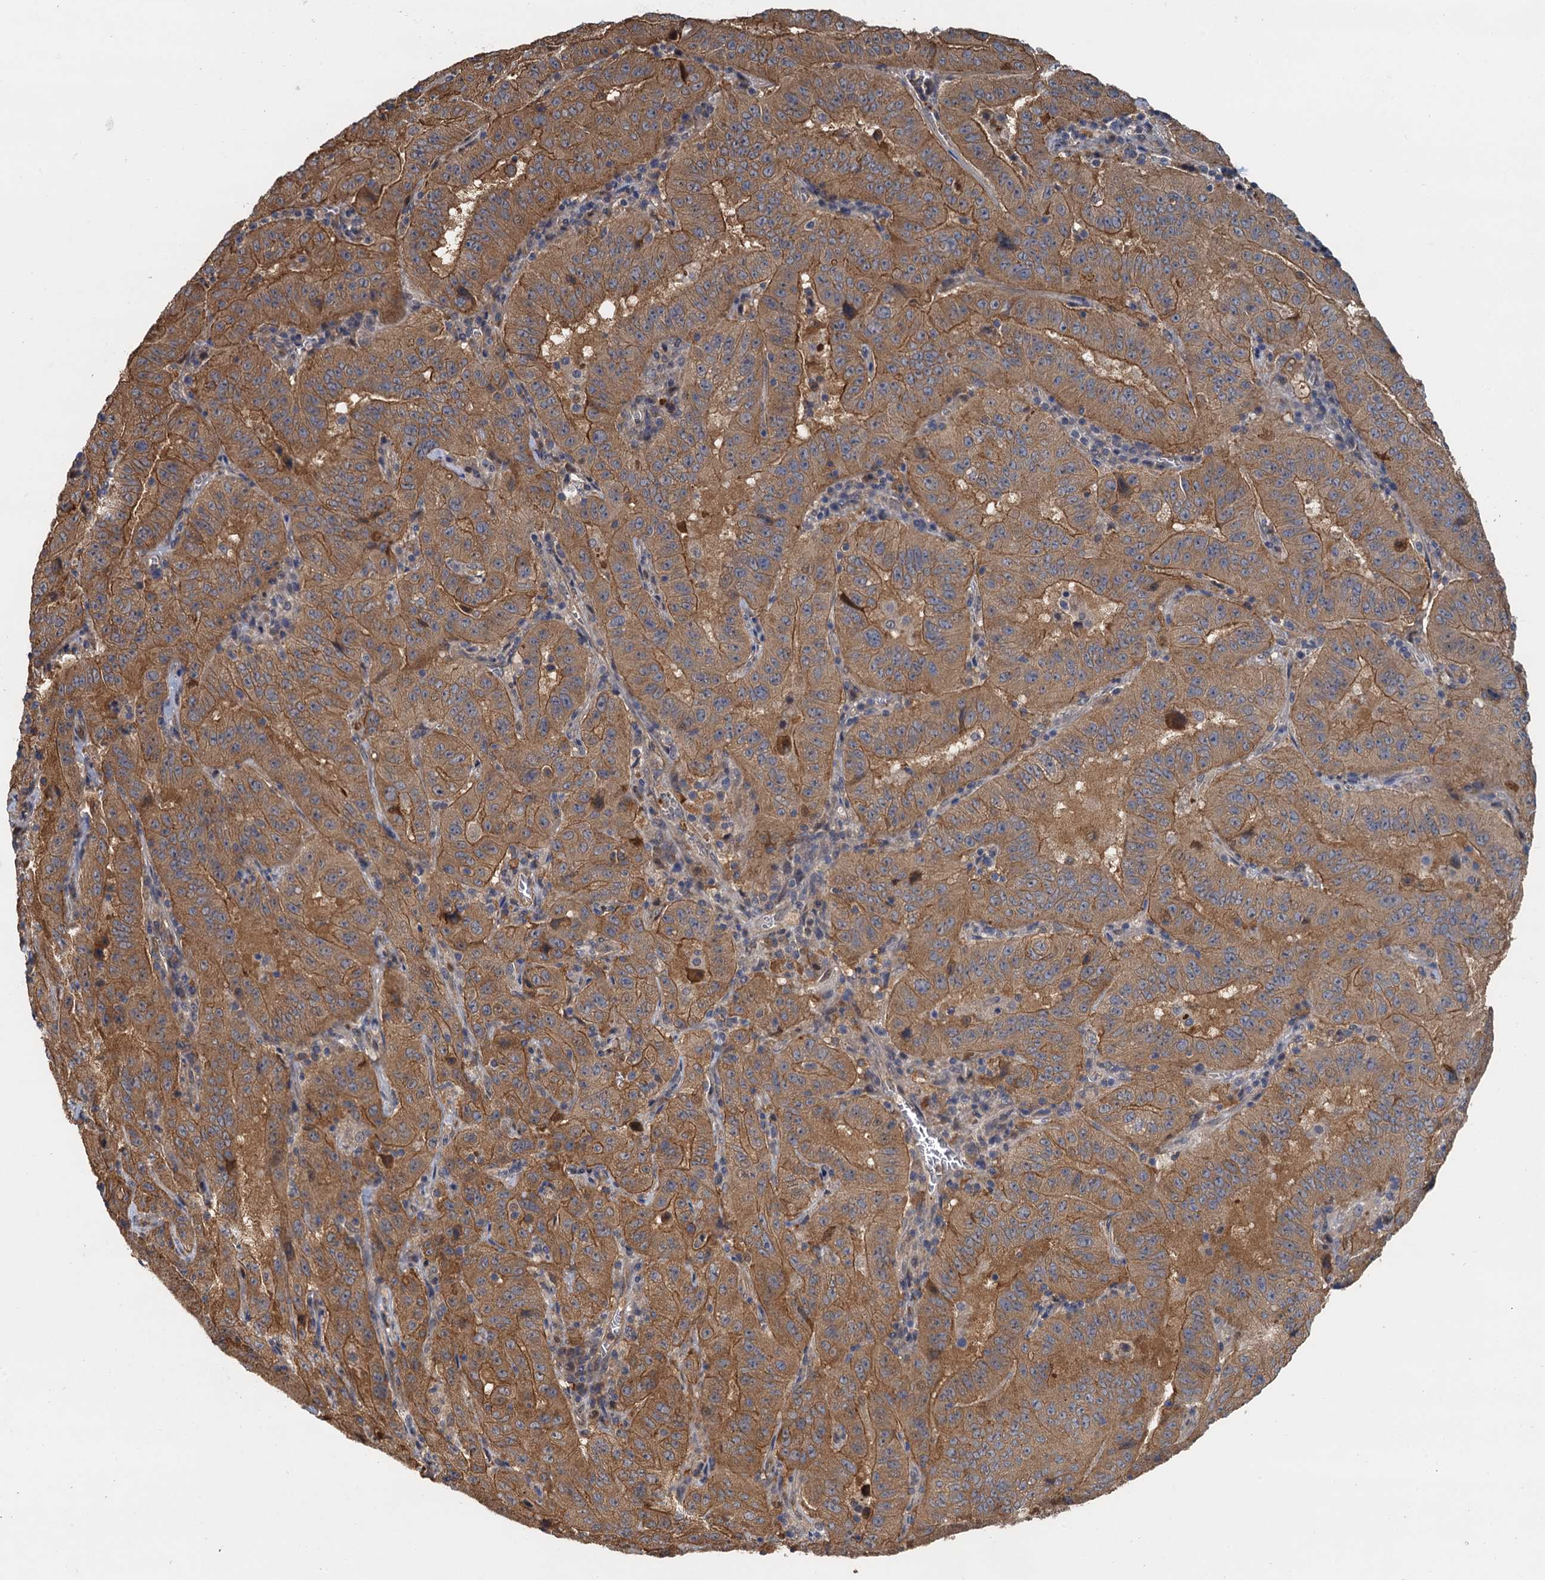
{"staining": {"intensity": "strong", "quantity": ">75%", "location": "cytoplasmic/membranous"}, "tissue": "pancreatic cancer", "cell_type": "Tumor cells", "image_type": "cancer", "snomed": [{"axis": "morphology", "description": "Adenocarcinoma, NOS"}, {"axis": "topography", "description": "Pancreas"}], "caption": "IHC (DAB) staining of pancreatic cancer (adenocarcinoma) shows strong cytoplasmic/membranous protein staining in approximately >75% of tumor cells.", "gene": "MEAK7", "patient": {"sex": "male", "age": 63}}